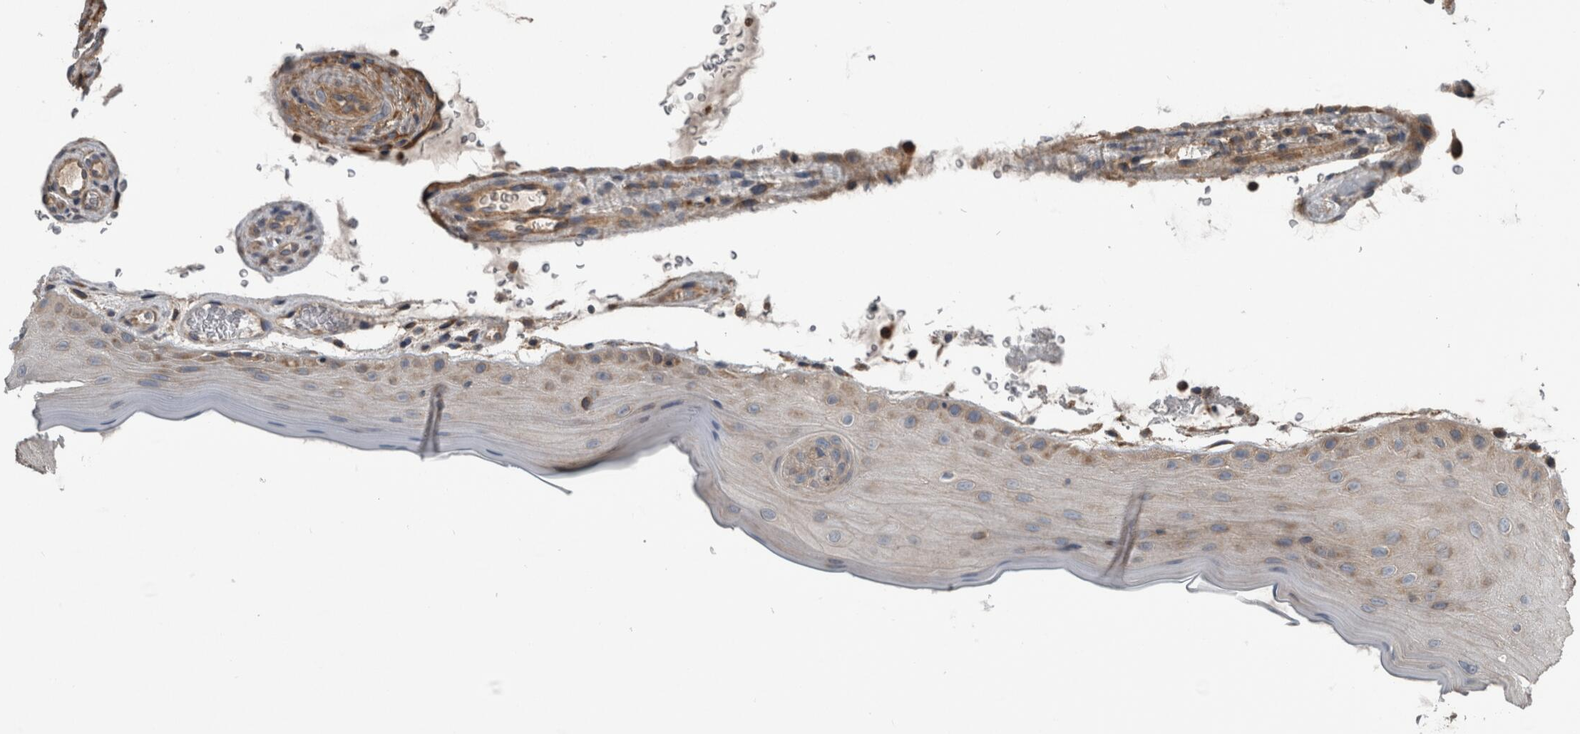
{"staining": {"intensity": "moderate", "quantity": "25%-75%", "location": "cytoplasmic/membranous"}, "tissue": "oral mucosa", "cell_type": "Squamous epithelial cells", "image_type": "normal", "snomed": [{"axis": "morphology", "description": "Normal tissue, NOS"}, {"axis": "topography", "description": "Oral tissue"}], "caption": "IHC image of benign oral mucosa stained for a protein (brown), which displays medium levels of moderate cytoplasmic/membranous expression in approximately 25%-75% of squamous epithelial cells.", "gene": "EXOC8", "patient": {"sex": "male", "age": 13}}